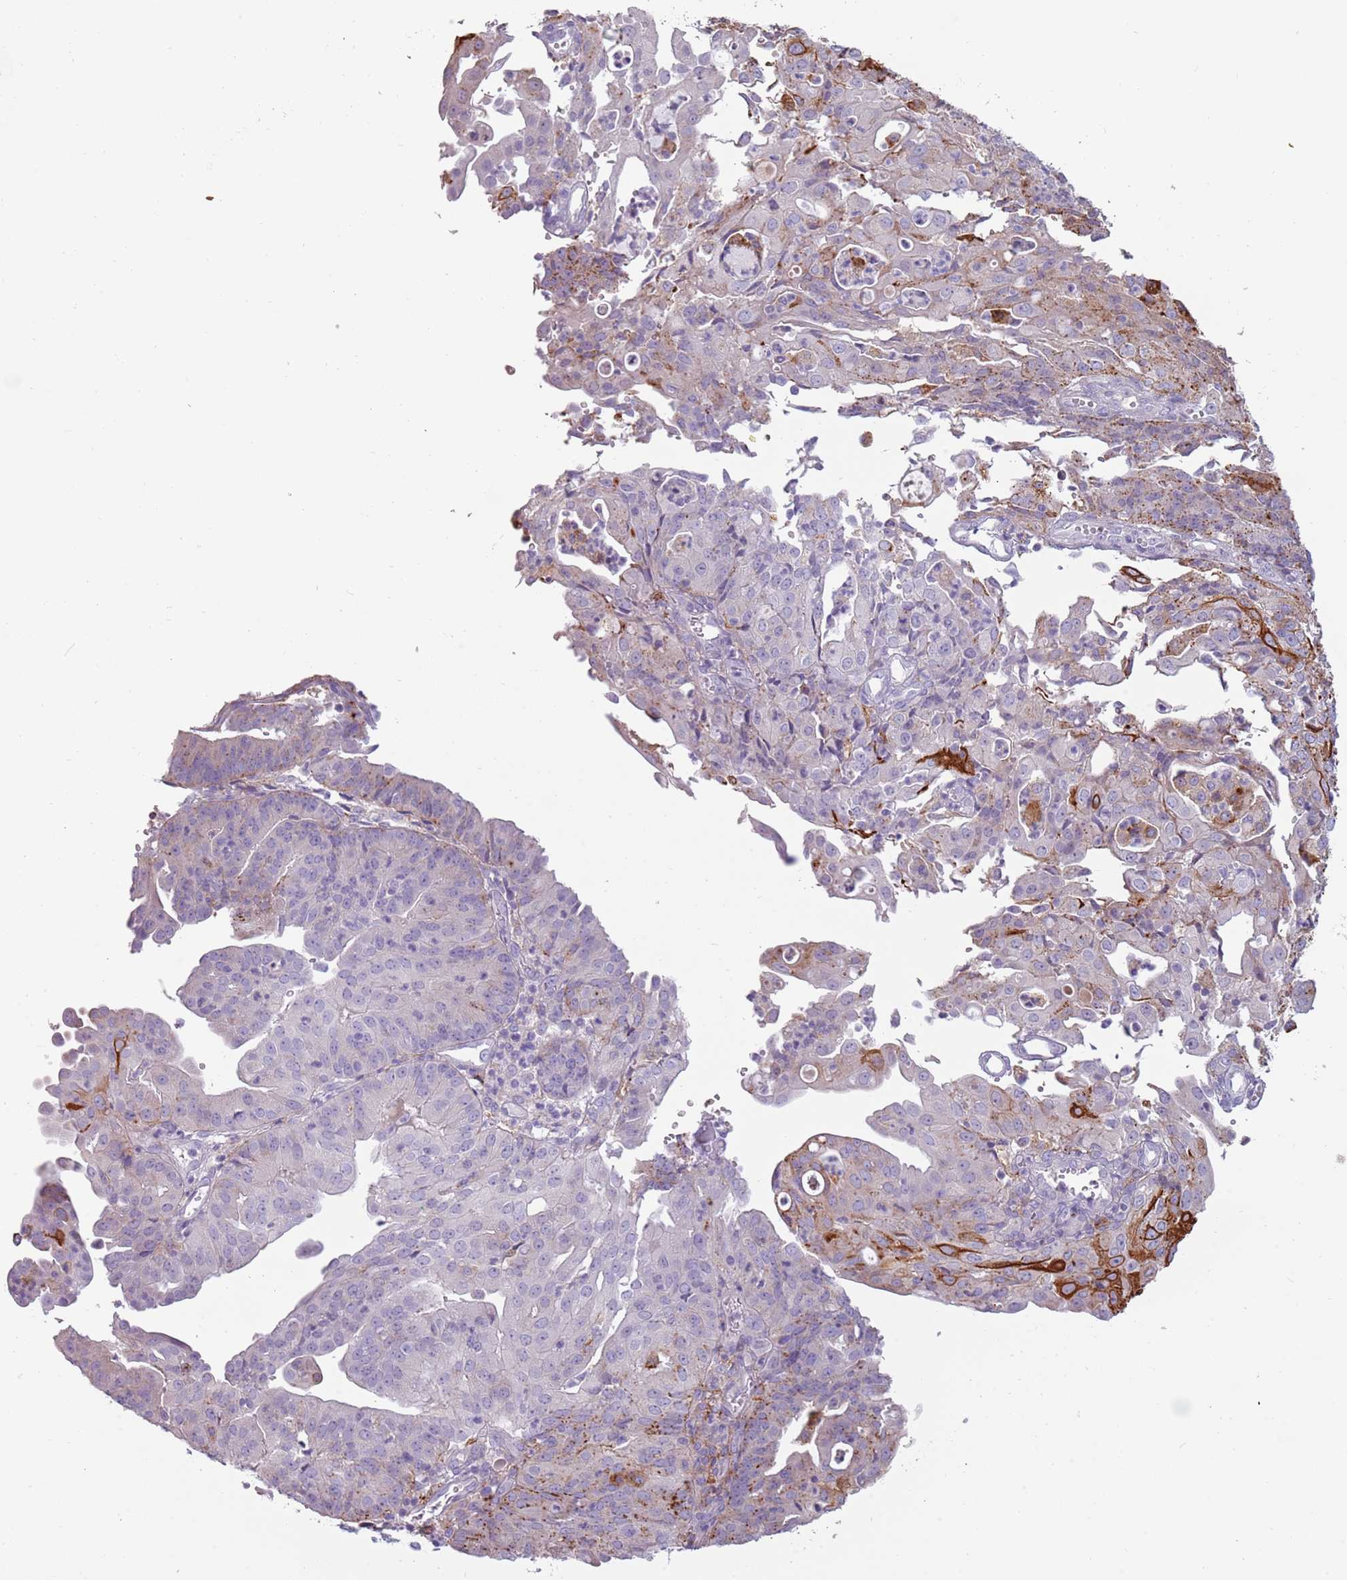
{"staining": {"intensity": "moderate", "quantity": "<25%", "location": "cytoplasmic/membranous"}, "tissue": "endometrial cancer", "cell_type": "Tumor cells", "image_type": "cancer", "snomed": [{"axis": "morphology", "description": "Adenocarcinoma, NOS"}, {"axis": "topography", "description": "Endometrium"}], "caption": "This histopathology image displays IHC staining of endometrial adenocarcinoma, with low moderate cytoplasmic/membranous positivity in approximately <25% of tumor cells.", "gene": "NWD2", "patient": {"sex": "female", "age": 56}}